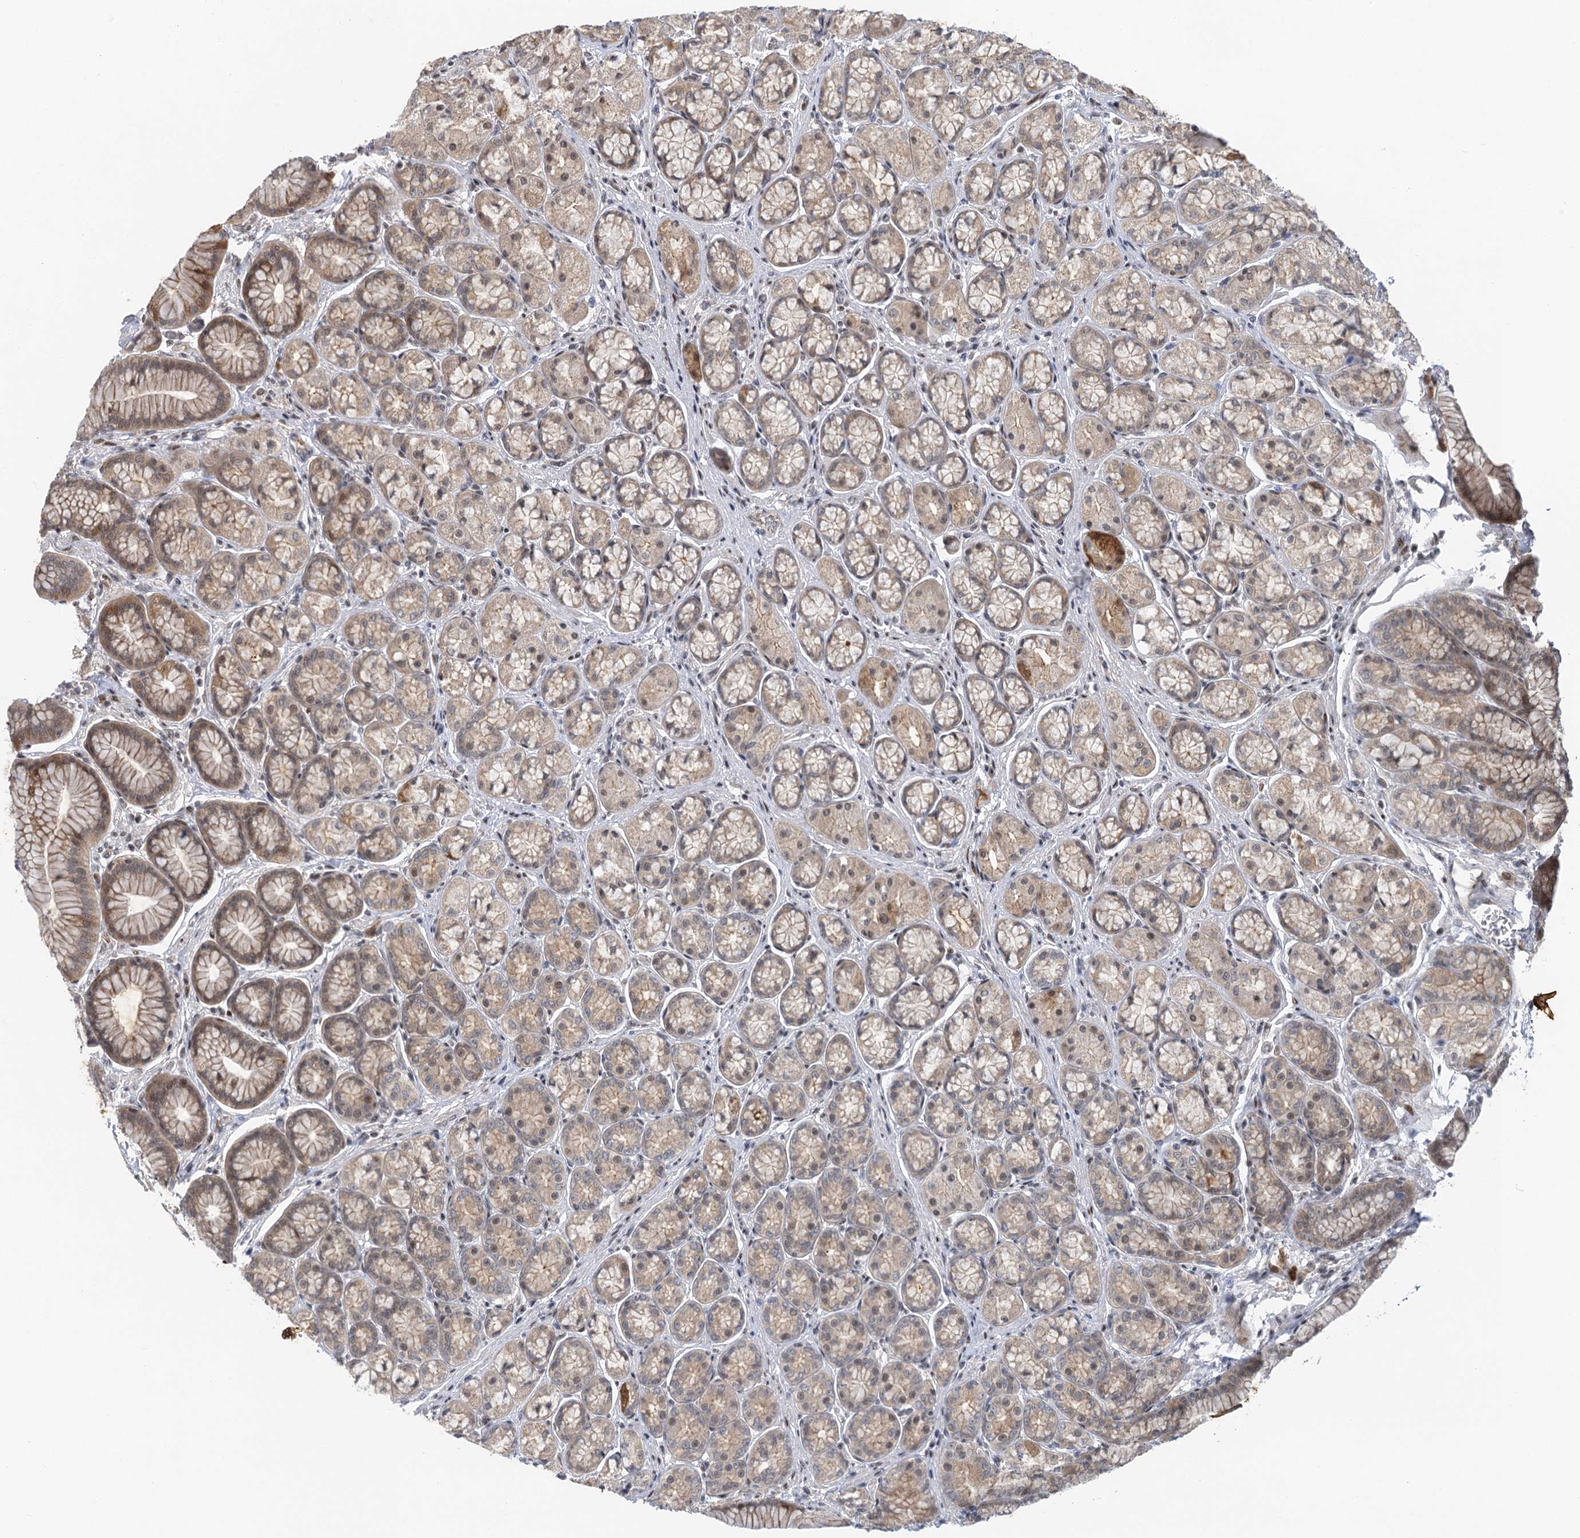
{"staining": {"intensity": "moderate", "quantity": "<25%", "location": "cytoplasmic/membranous,nuclear"}, "tissue": "stomach", "cell_type": "Glandular cells", "image_type": "normal", "snomed": [{"axis": "morphology", "description": "Normal tissue, NOS"}, {"axis": "morphology", "description": "Adenocarcinoma, NOS"}, {"axis": "morphology", "description": "Adenocarcinoma, High grade"}, {"axis": "topography", "description": "Stomach, upper"}, {"axis": "topography", "description": "Stomach"}], "caption": "IHC (DAB (3,3'-diaminobenzidine)) staining of unremarkable stomach exhibits moderate cytoplasmic/membranous,nuclear protein staining in approximately <25% of glandular cells. (DAB = brown stain, brightfield microscopy at high magnification).", "gene": "IL11RA", "patient": {"sex": "female", "age": 65}}